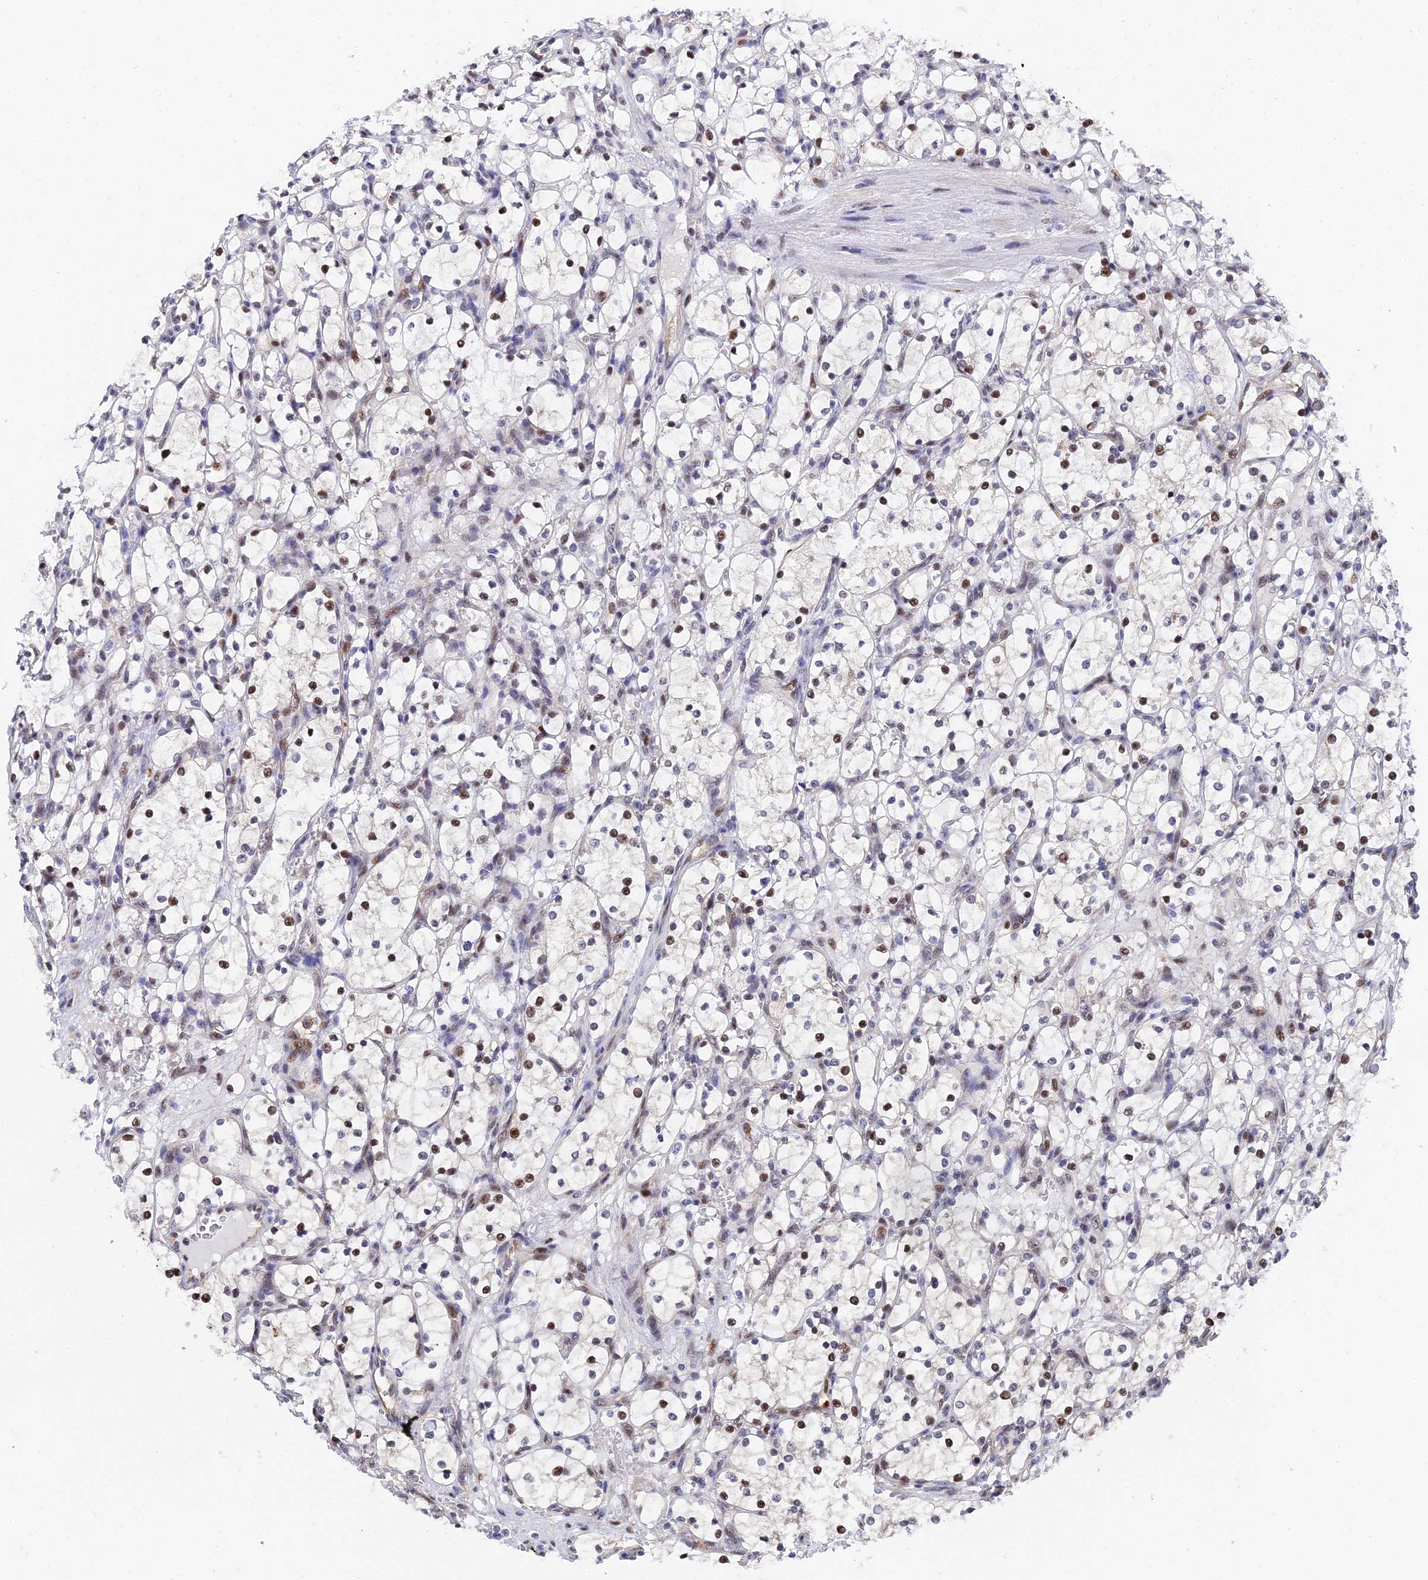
{"staining": {"intensity": "moderate", "quantity": "25%-75%", "location": "nuclear"}, "tissue": "renal cancer", "cell_type": "Tumor cells", "image_type": "cancer", "snomed": [{"axis": "morphology", "description": "Adenocarcinoma, NOS"}, {"axis": "topography", "description": "Kidney"}], "caption": "Human renal cancer (adenocarcinoma) stained with a protein marker demonstrates moderate staining in tumor cells.", "gene": "TIFA", "patient": {"sex": "female", "age": 69}}